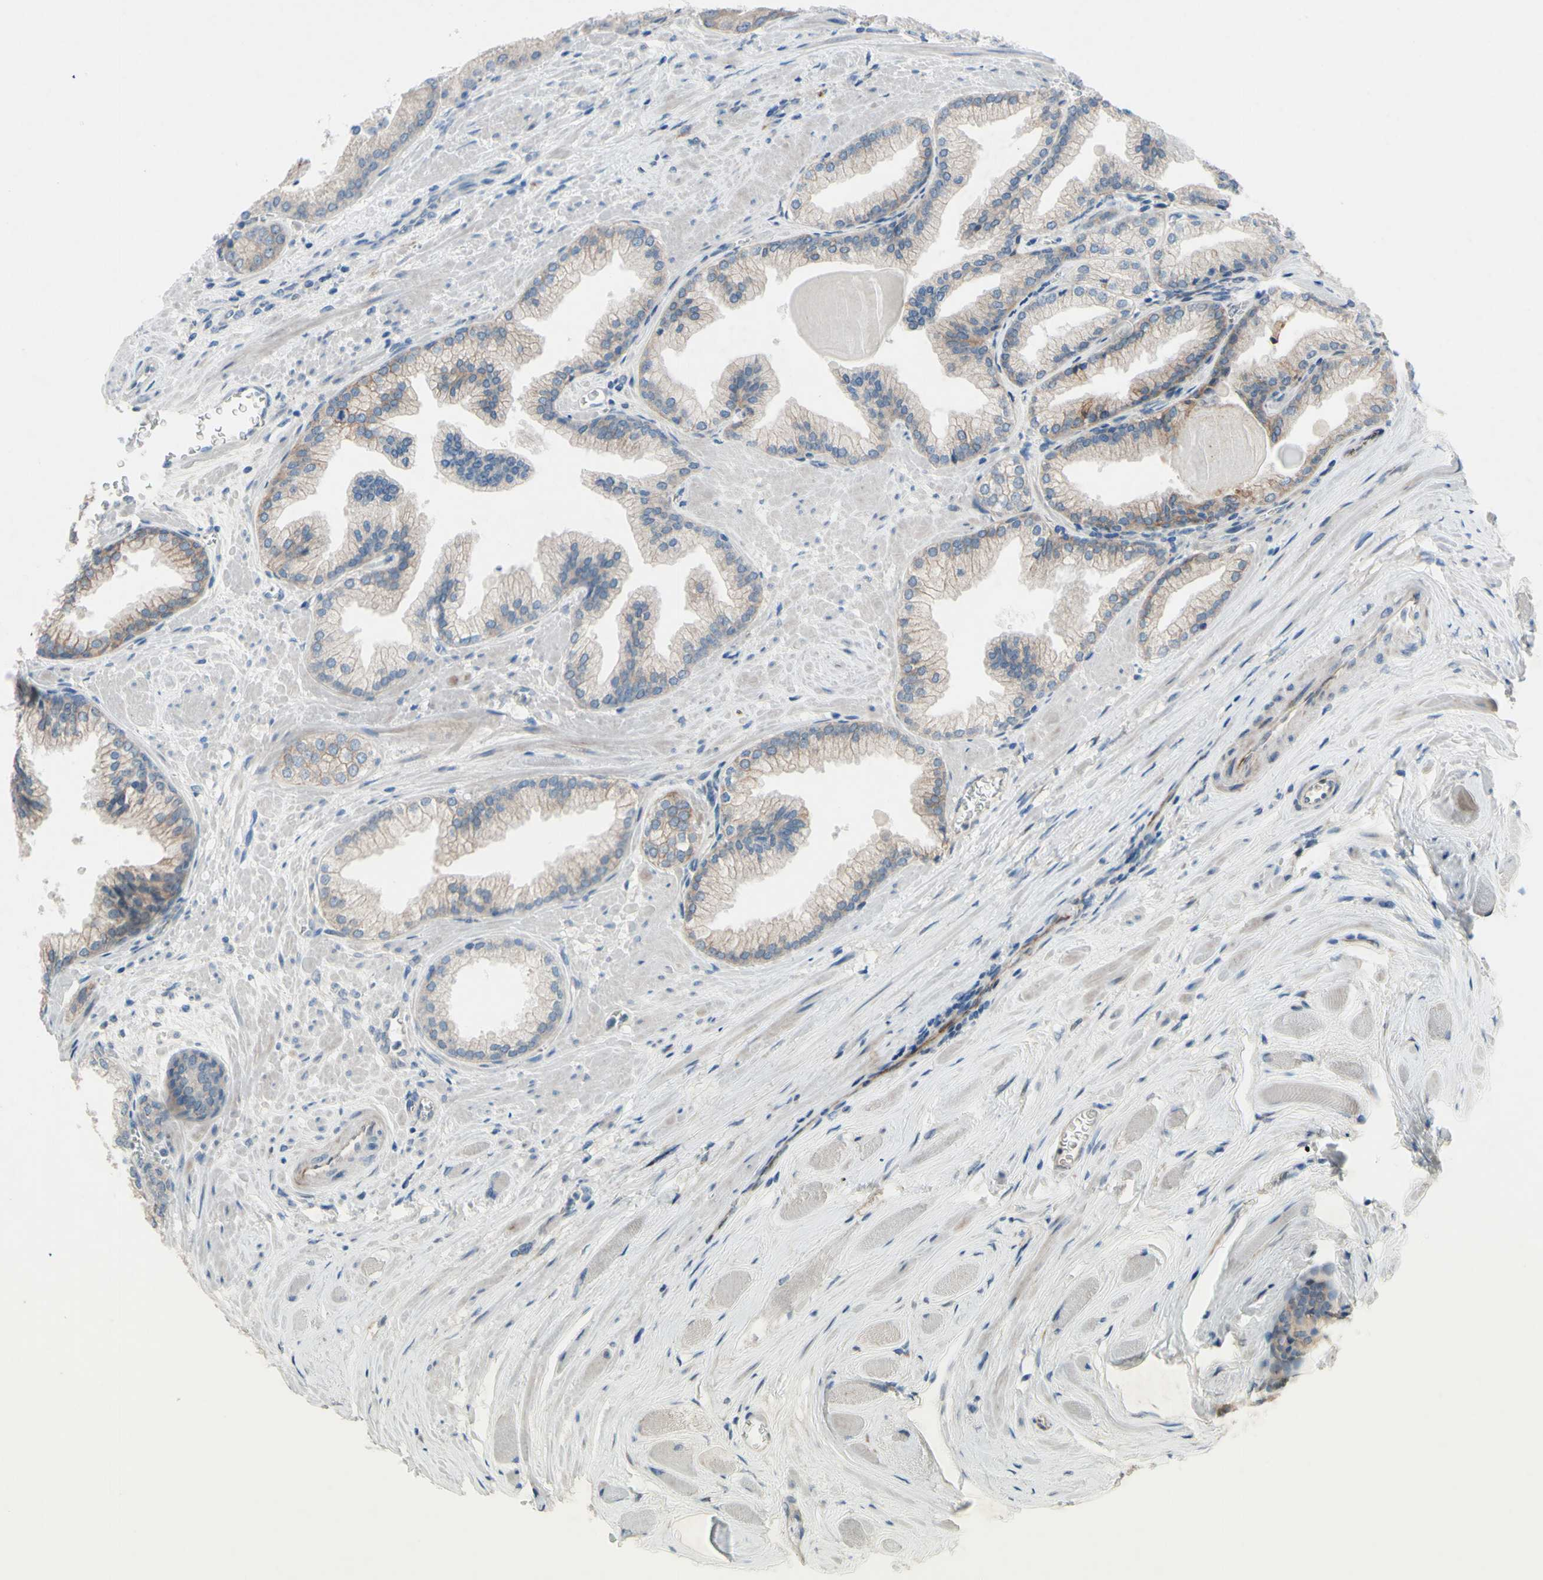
{"staining": {"intensity": "weak", "quantity": "25%-75%", "location": "cytoplasmic/membranous"}, "tissue": "prostate cancer", "cell_type": "Tumor cells", "image_type": "cancer", "snomed": [{"axis": "morphology", "description": "Adenocarcinoma, Low grade"}, {"axis": "topography", "description": "Prostate"}], "caption": "Immunohistochemistry histopathology image of low-grade adenocarcinoma (prostate) stained for a protein (brown), which reveals low levels of weak cytoplasmic/membranous expression in approximately 25%-75% of tumor cells.", "gene": "CDCP1", "patient": {"sex": "male", "age": 59}}